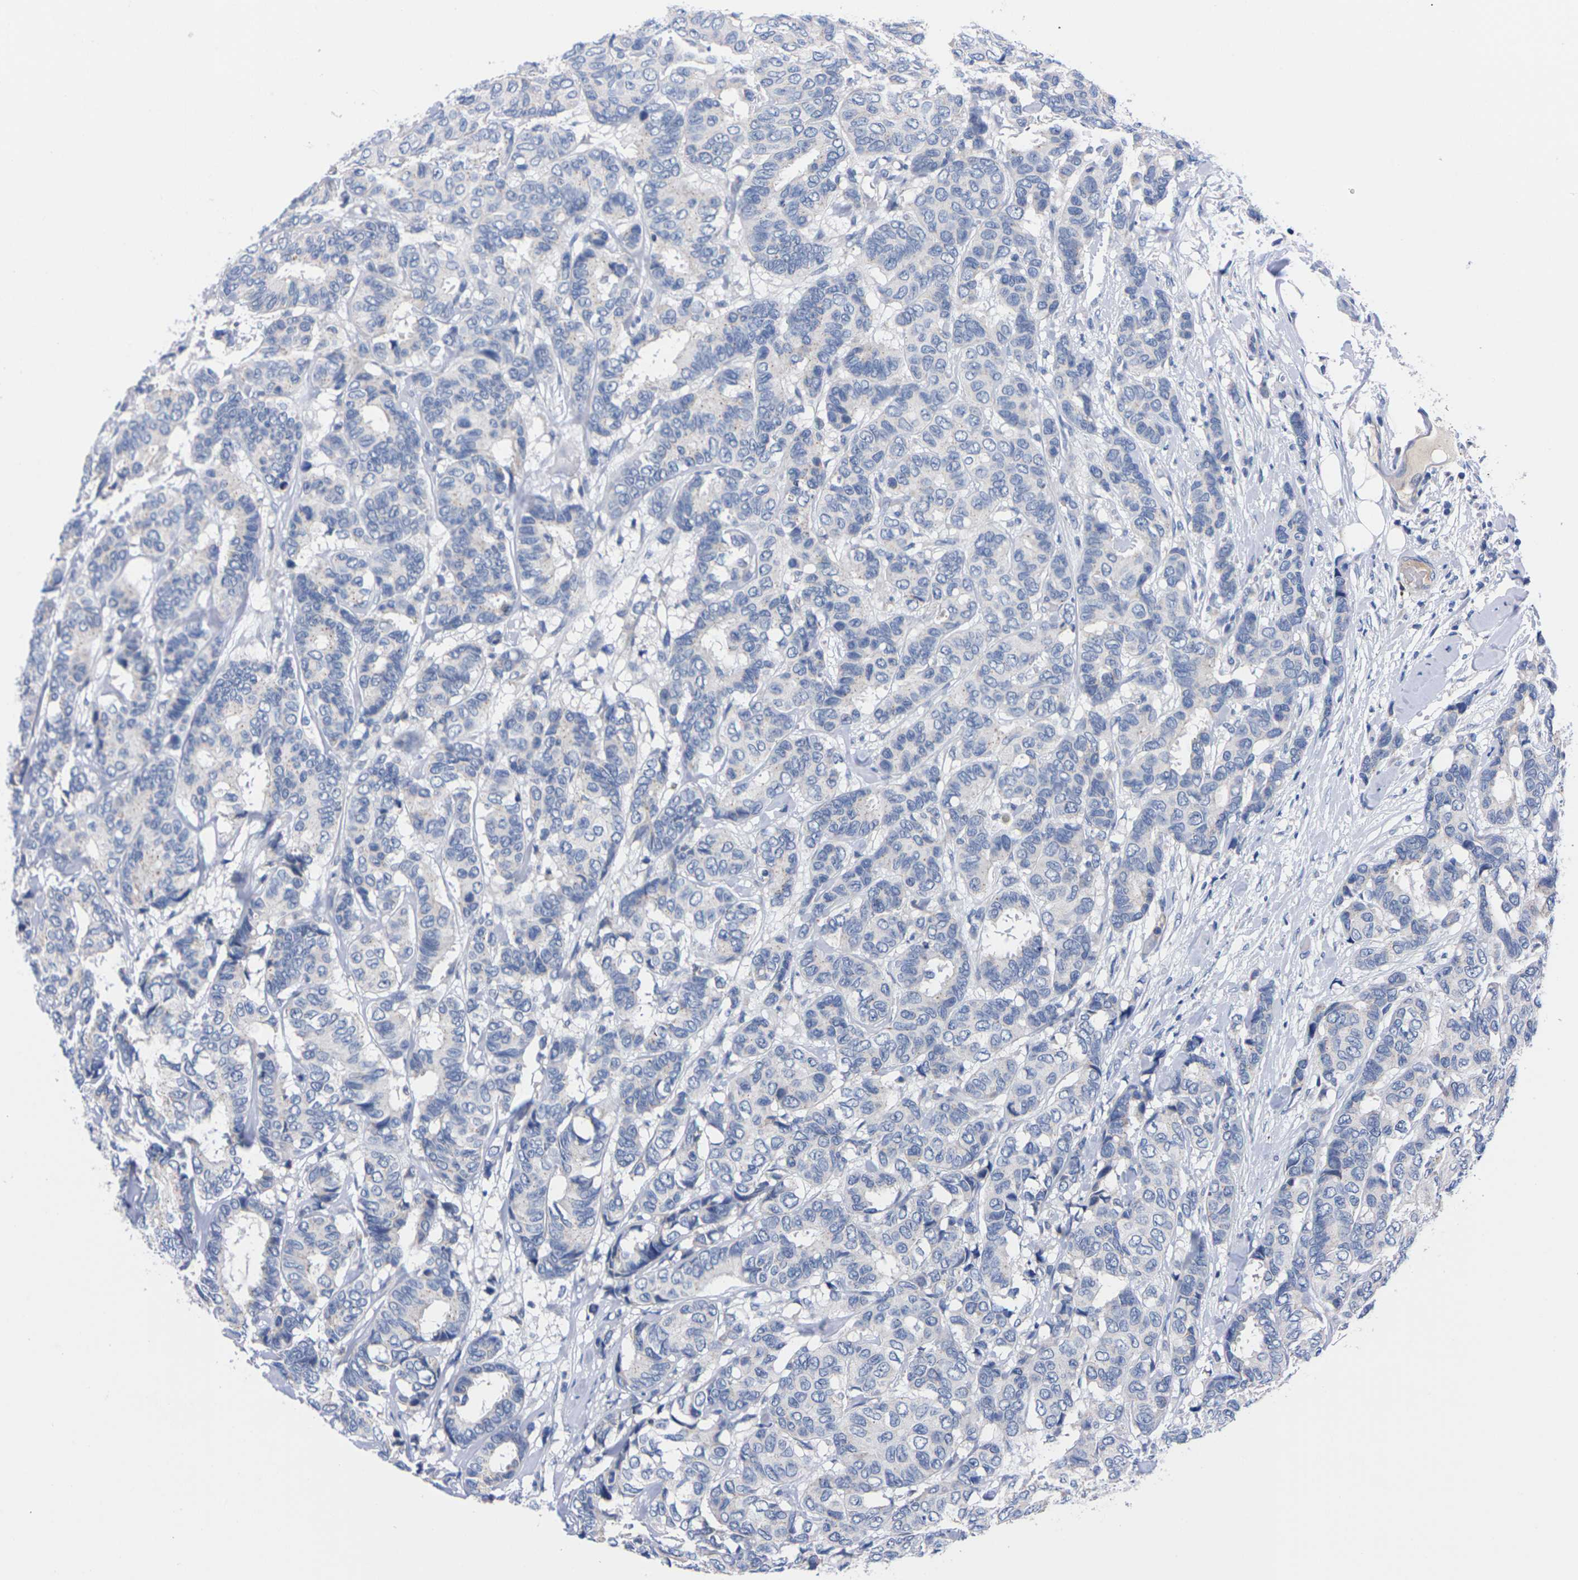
{"staining": {"intensity": "negative", "quantity": "none", "location": "none"}, "tissue": "breast cancer", "cell_type": "Tumor cells", "image_type": "cancer", "snomed": [{"axis": "morphology", "description": "Duct carcinoma"}, {"axis": "topography", "description": "Breast"}], "caption": "Human breast cancer (infiltrating ductal carcinoma) stained for a protein using IHC shows no positivity in tumor cells.", "gene": "FAM210A", "patient": {"sex": "female", "age": 87}}